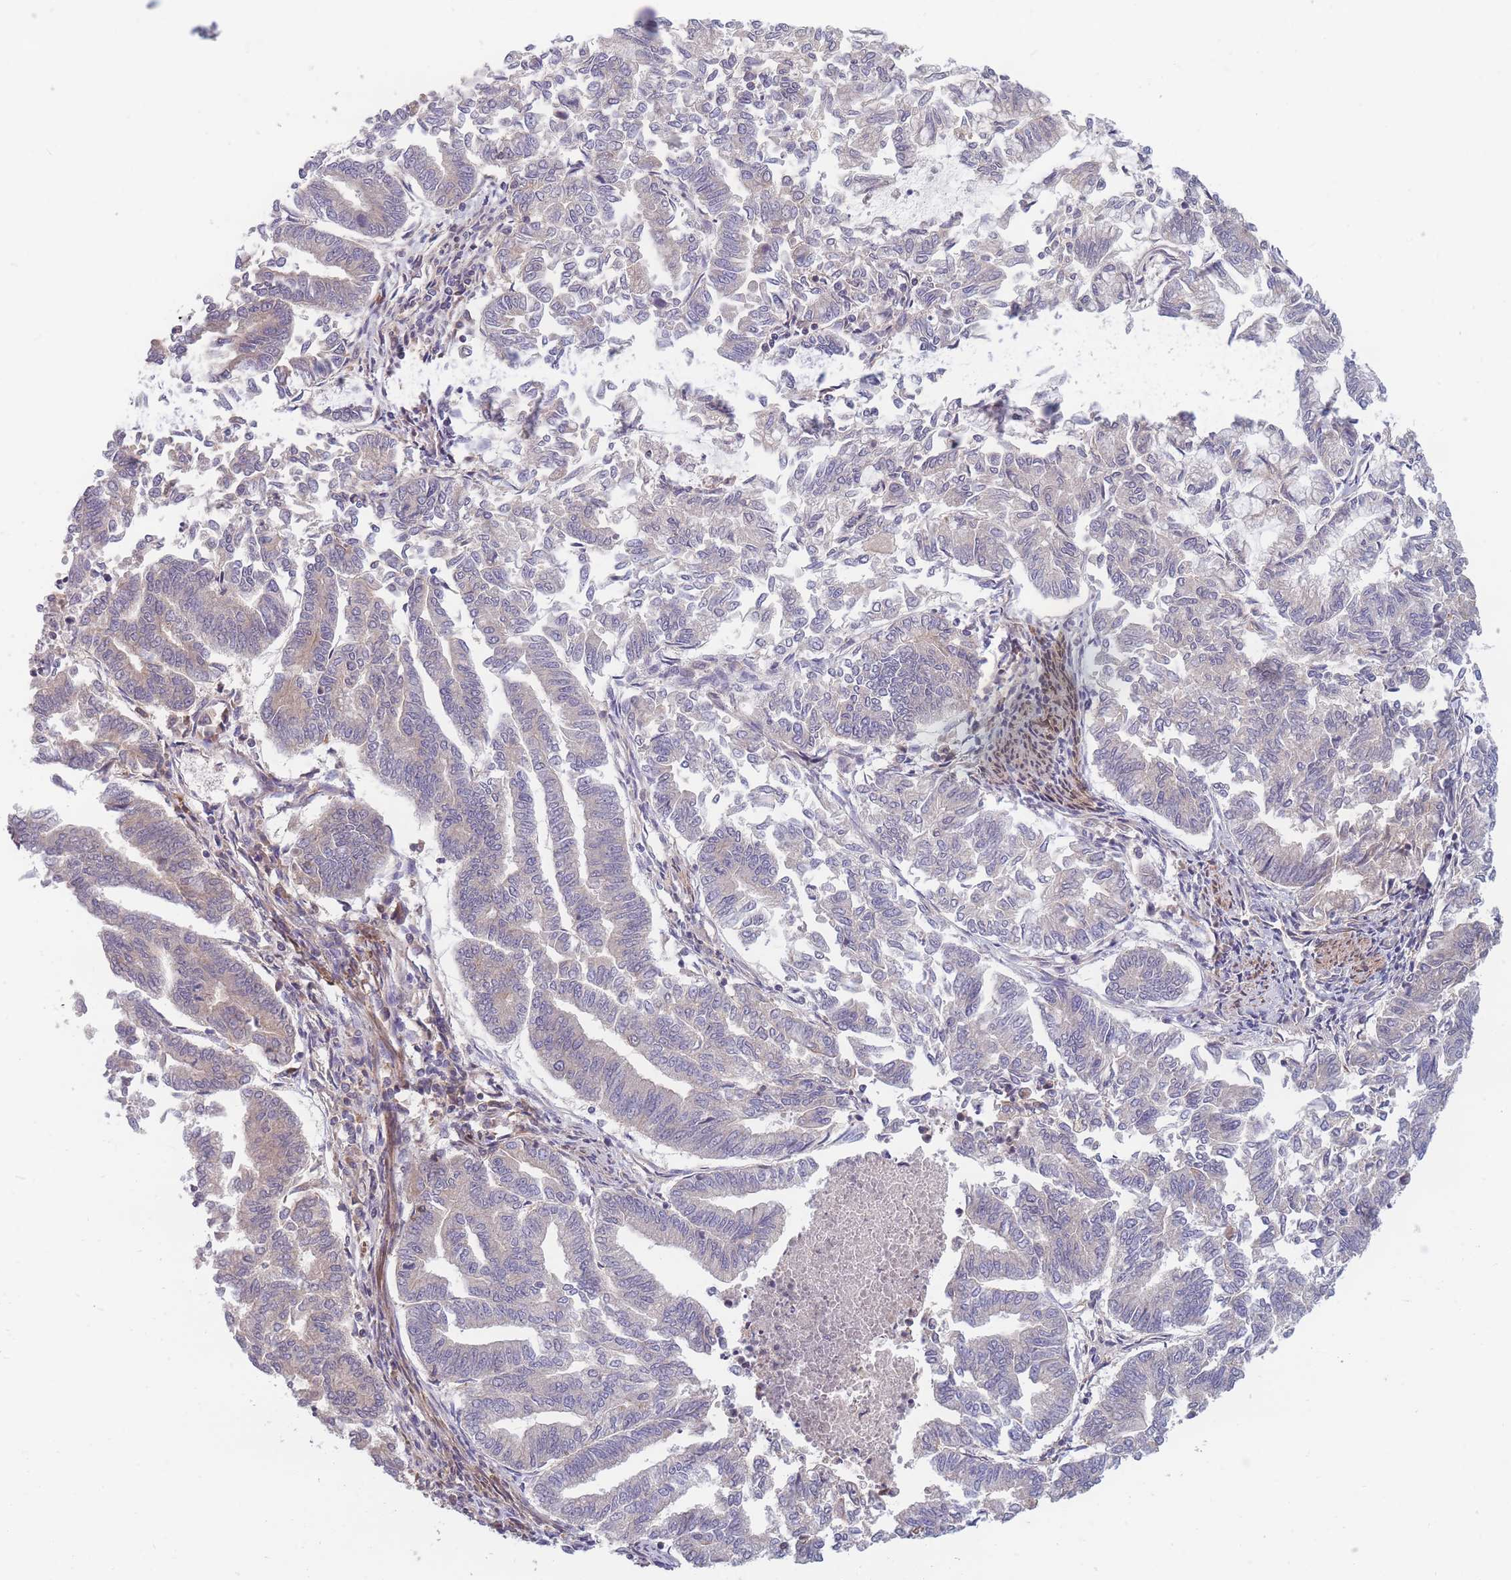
{"staining": {"intensity": "weak", "quantity": "25%-75%", "location": "cytoplasmic/membranous"}, "tissue": "endometrial cancer", "cell_type": "Tumor cells", "image_type": "cancer", "snomed": [{"axis": "morphology", "description": "Adenocarcinoma, NOS"}, {"axis": "topography", "description": "Endometrium"}], "caption": "DAB immunohistochemical staining of human adenocarcinoma (endometrial) exhibits weak cytoplasmic/membranous protein positivity in about 25%-75% of tumor cells. (brown staining indicates protein expression, while blue staining denotes nuclei).", "gene": "FAM153A", "patient": {"sex": "female", "age": 79}}